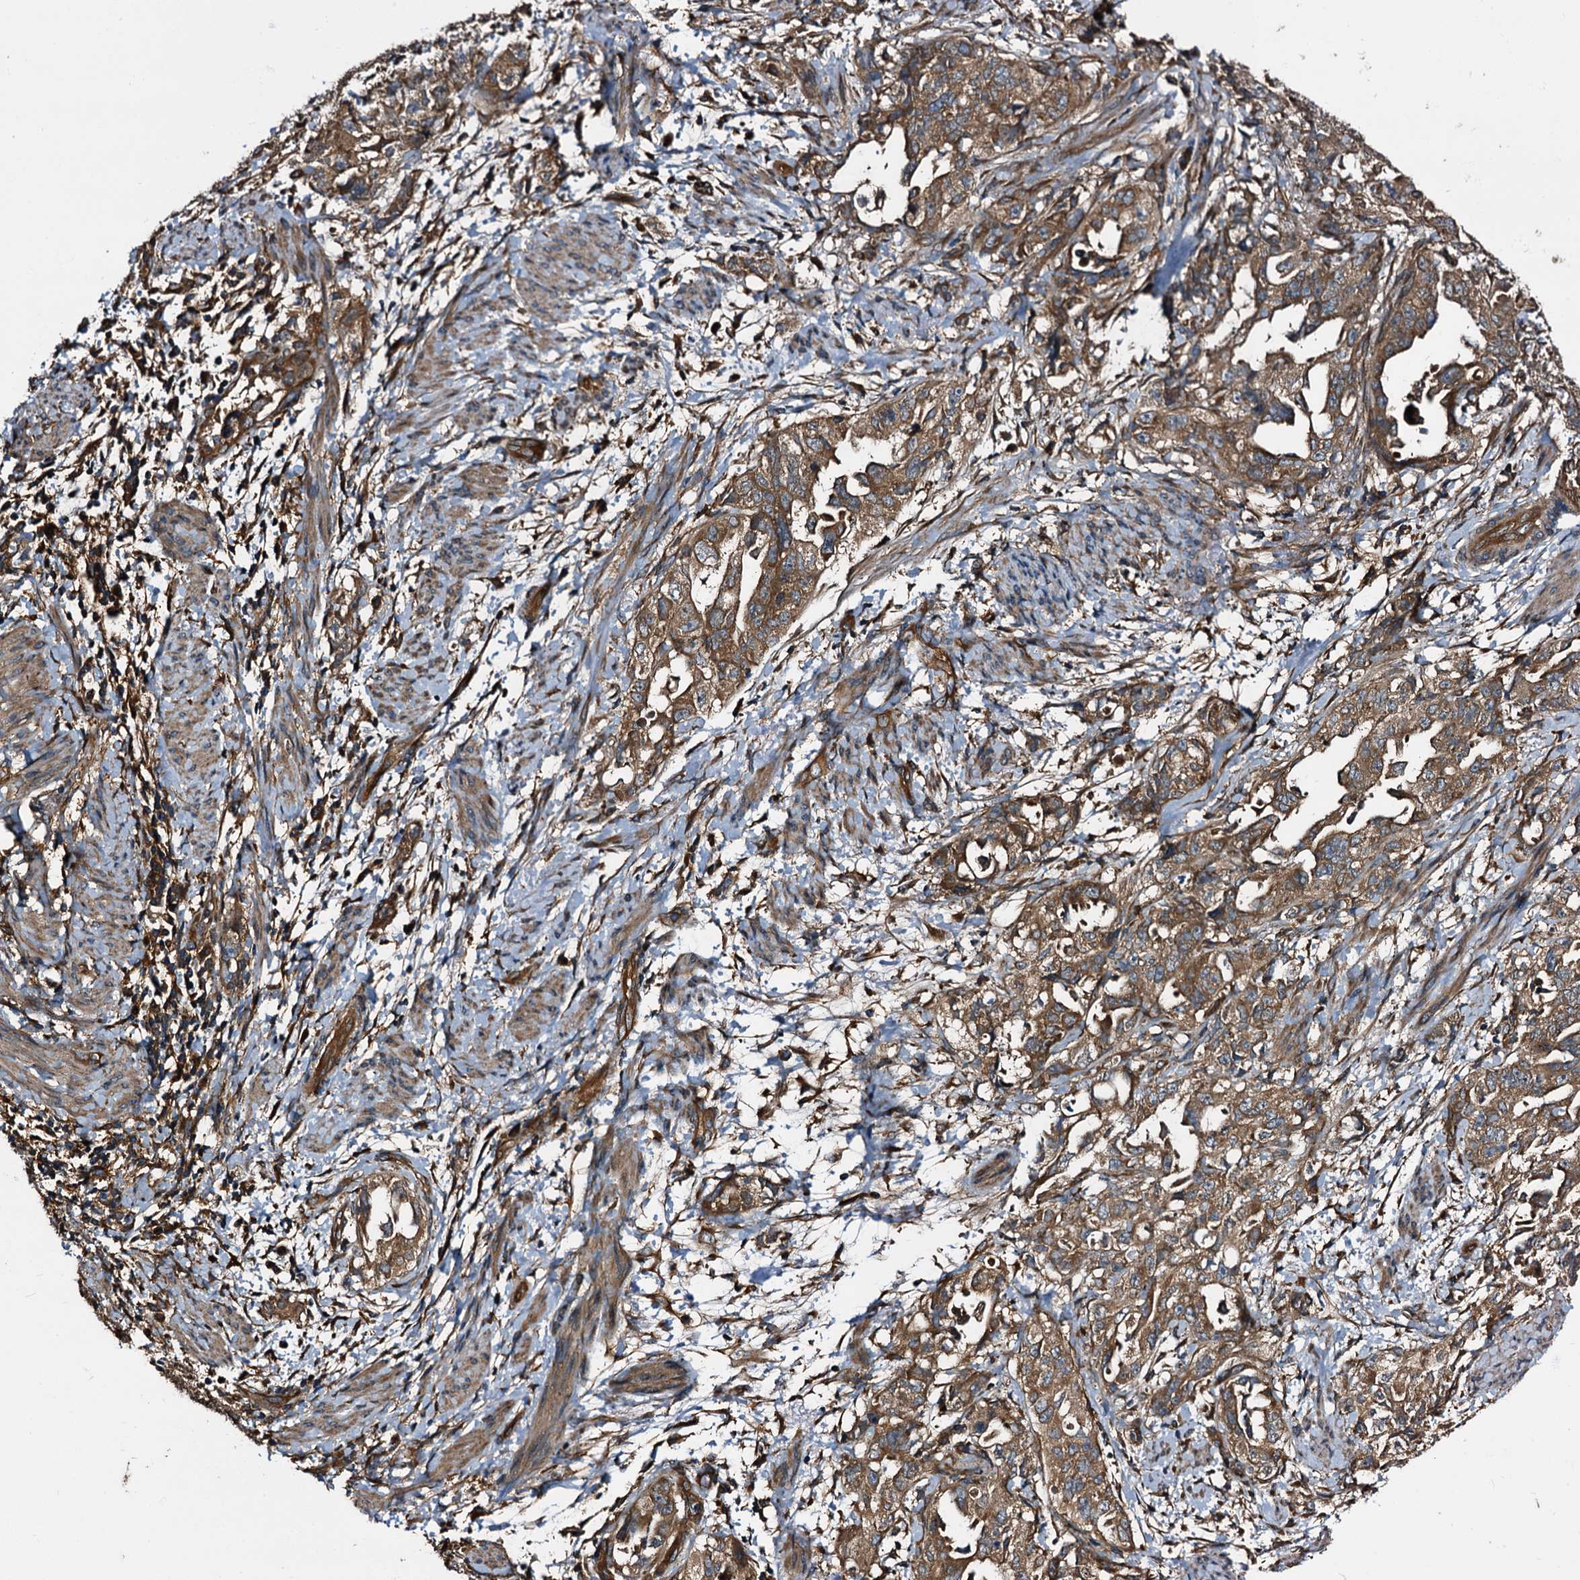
{"staining": {"intensity": "moderate", "quantity": ">75%", "location": "cytoplasmic/membranous"}, "tissue": "endometrial cancer", "cell_type": "Tumor cells", "image_type": "cancer", "snomed": [{"axis": "morphology", "description": "Adenocarcinoma, NOS"}, {"axis": "topography", "description": "Endometrium"}], "caption": "Immunohistochemical staining of human endometrial cancer shows moderate cytoplasmic/membranous protein positivity in approximately >75% of tumor cells. Nuclei are stained in blue.", "gene": "PEX5", "patient": {"sex": "female", "age": 65}}